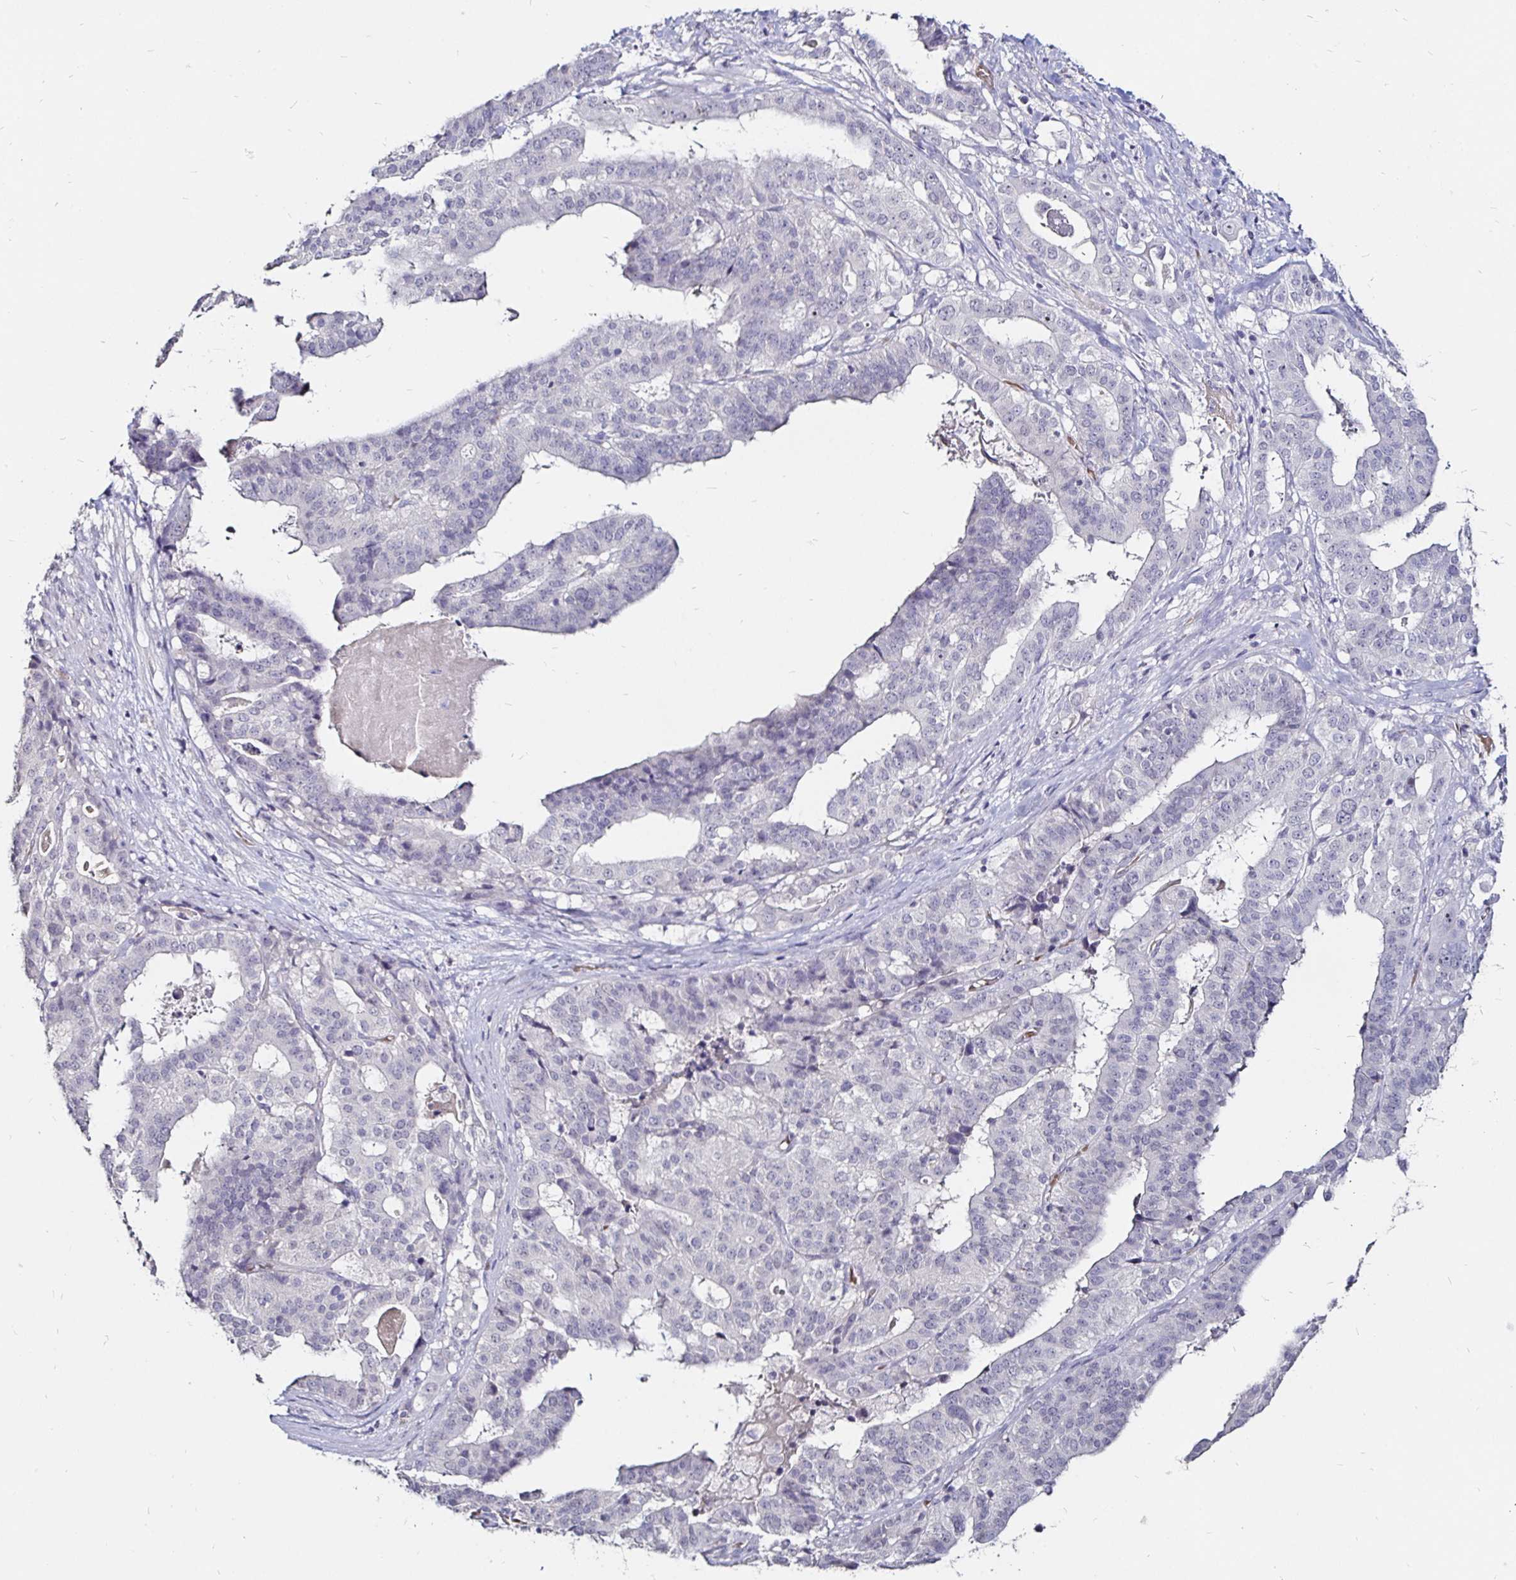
{"staining": {"intensity": "negative", "quantity": "none", "location": "none"}, "tissue": "stomach cancer", "cell_type": "Tumor cells", "image_type": "cancer", "snomed": [{"axis": "morphology", "description": "Adenocarcinoma, NOS"}, {"axis": "topography", "description": "Stomach"}], "caption": "DAB immunohistochemical staining of adenocarcinoma (stomach) demonstrates no significant expression in tumor cells.", "gene": "FAIM2", "patient": {"sex": "male", "age": 48}}